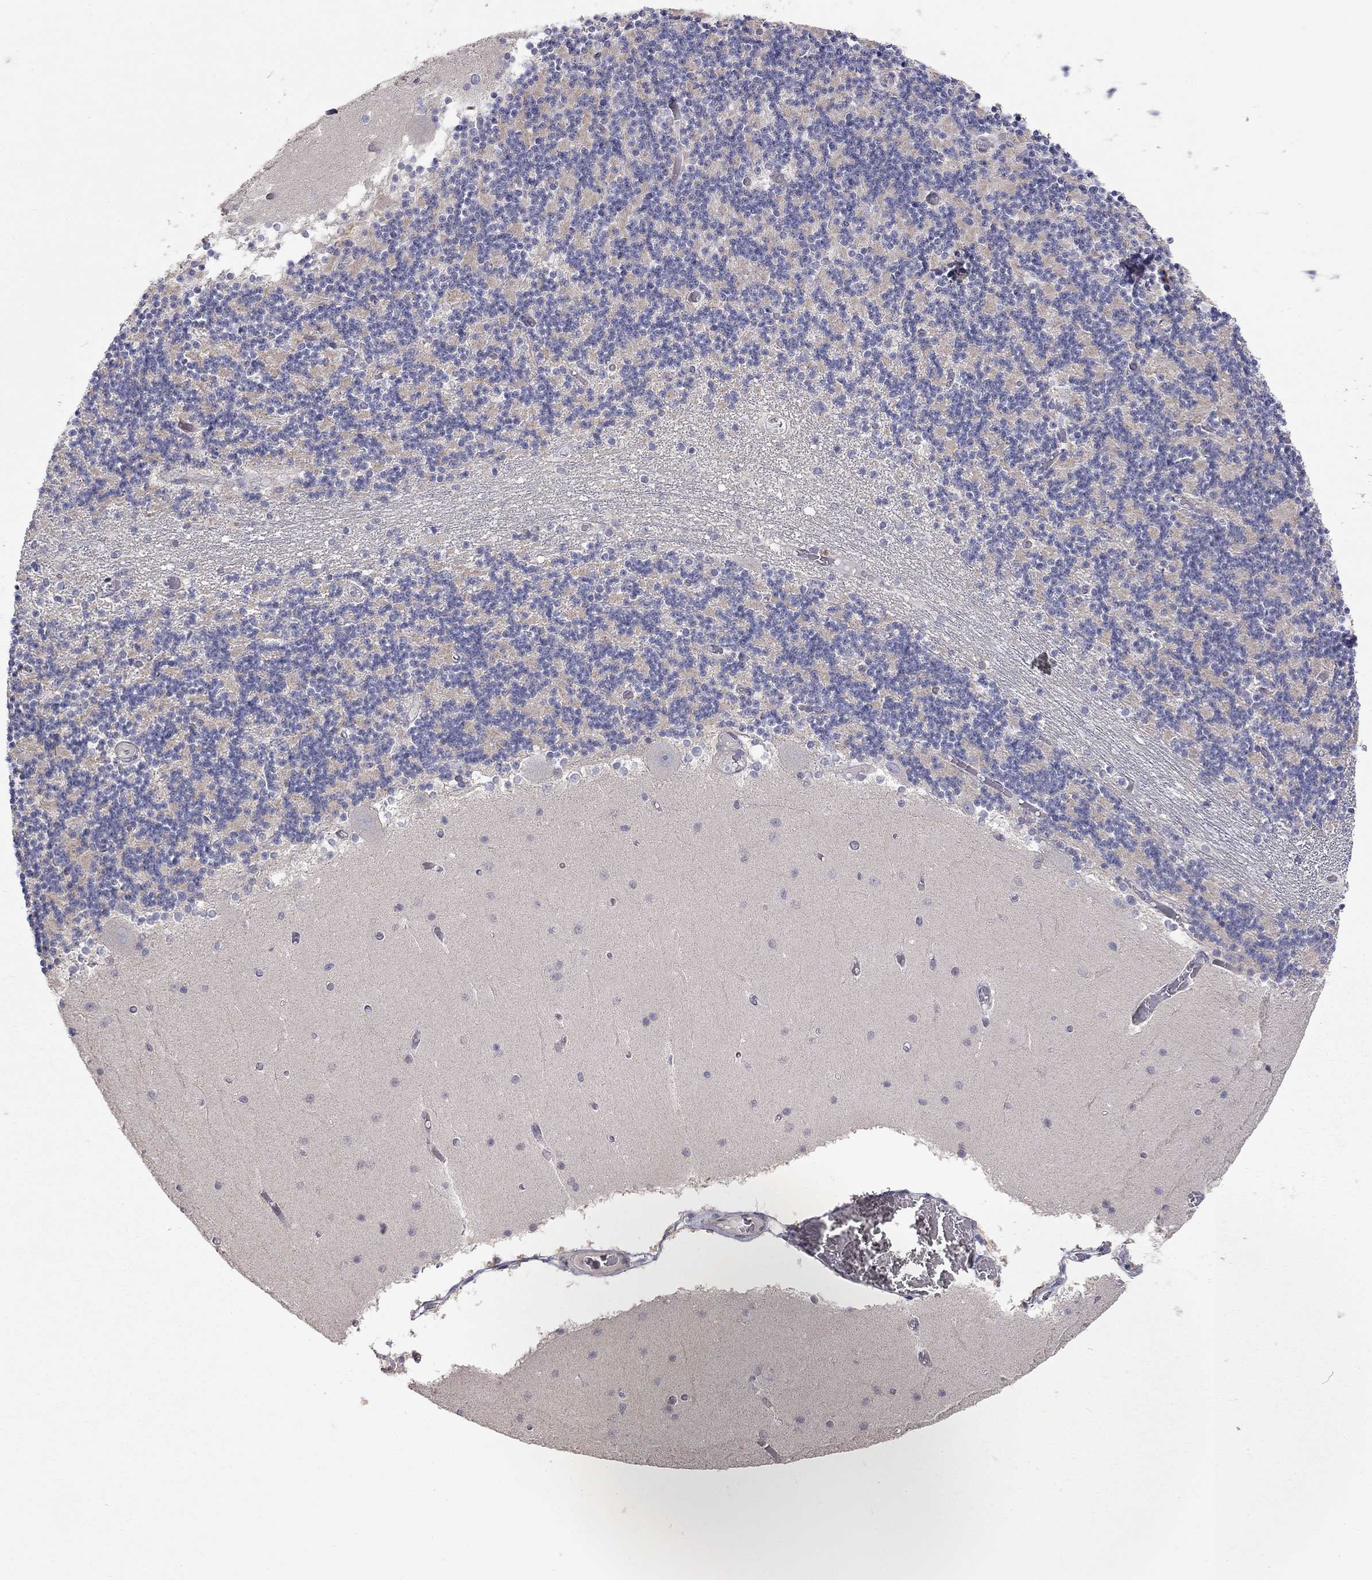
{"staining": {"intensity": "negative", "quantity": "none", "location": "none"}, "tissue": "cerebellum", "cell_type": "Cells in granular layer", "image_type": "normal", "snomed": [{"axis": "morphology", "description": "Normal tissue, NOS"}, {"axis": "topography", "description": "Cerebellum"}], "caption": "The photomicrograph reveals no staining of cells in granular layer in unremarkable cerebellum.", "gene": "PAPSS2", "patient": {"sex": "female", "age": 28}}